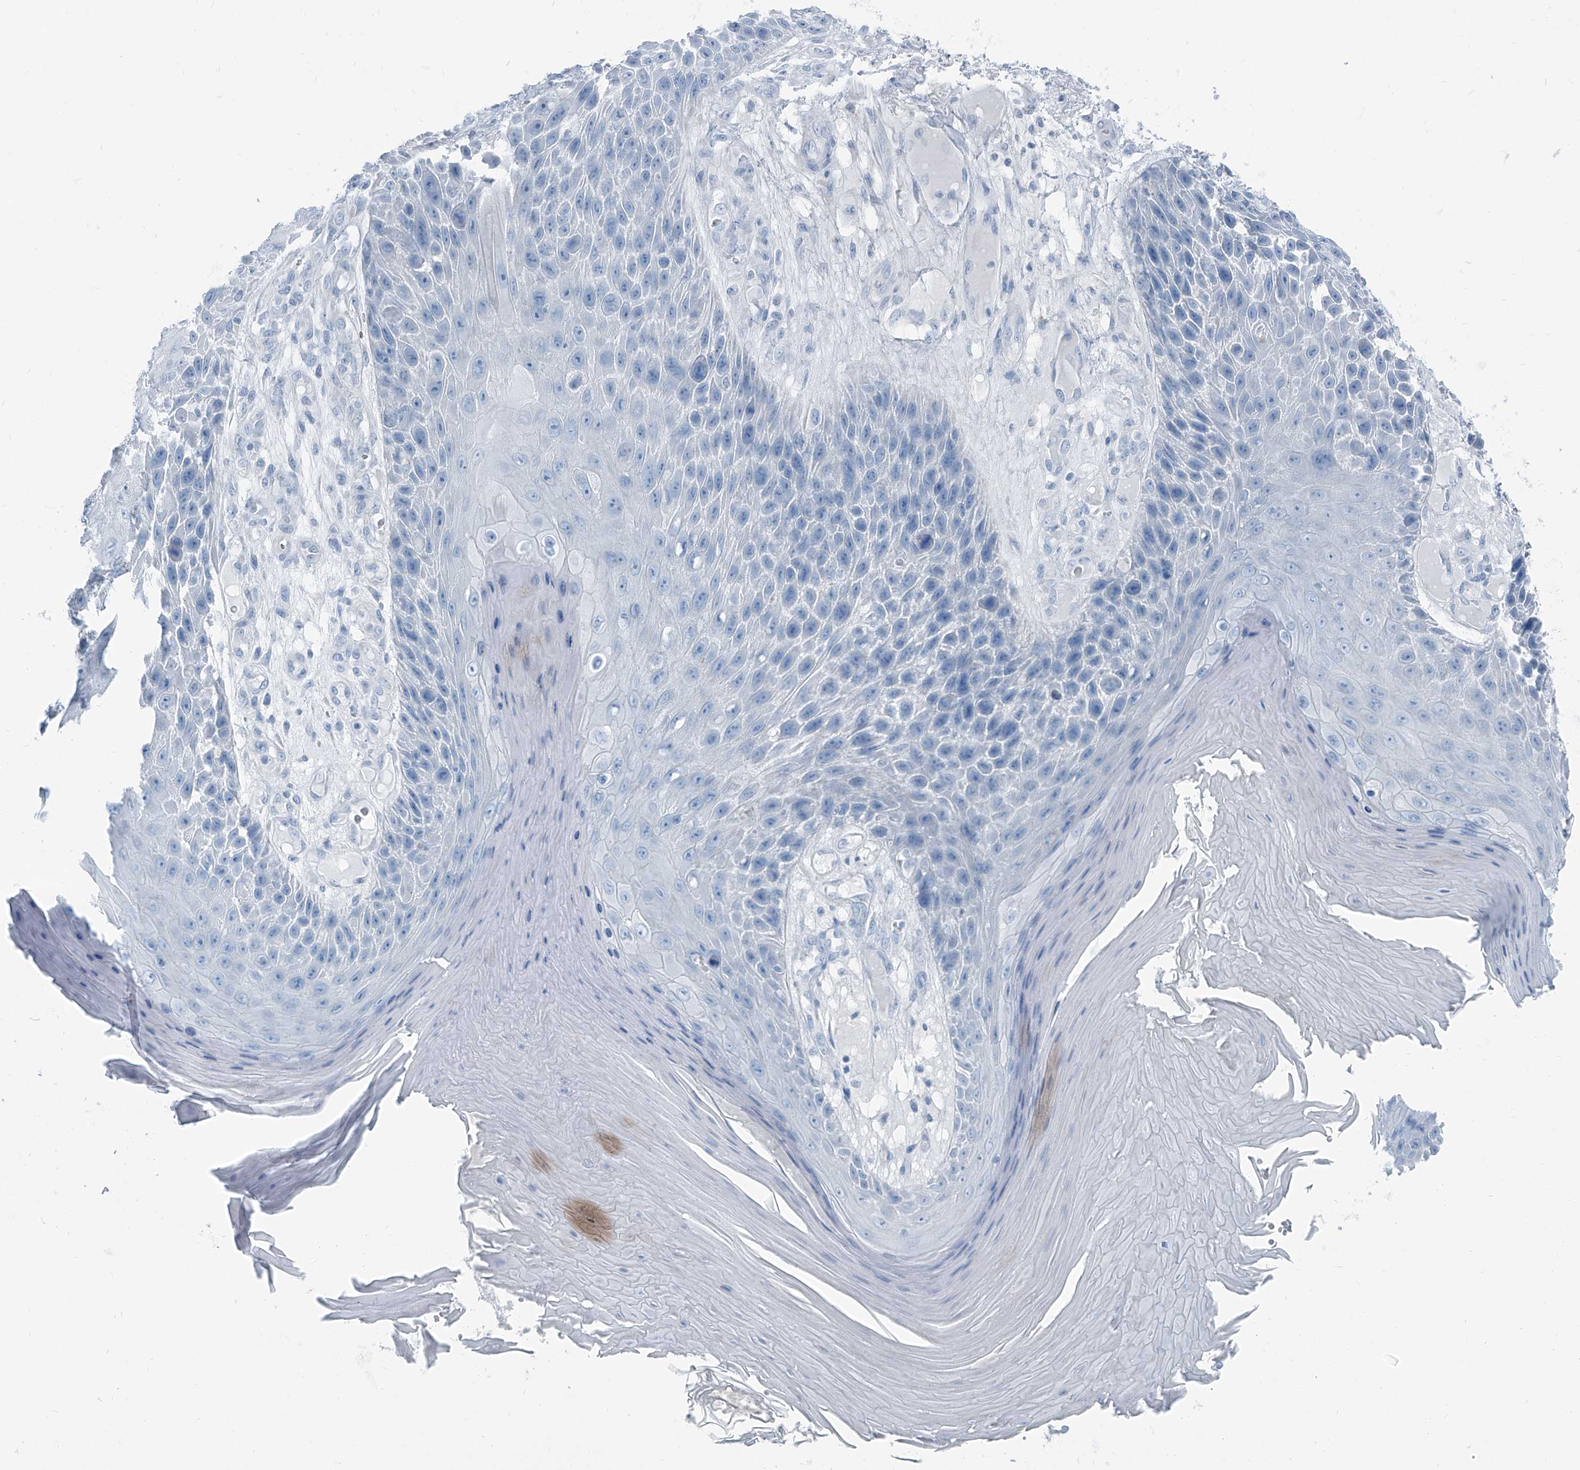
{"staining": {"intensity": "negative", "quantity": "none", "location": "none"}, "tissue": "skin cancer", "cell_type": "Tumor cells", "image_type": "cancer", "snomed": [{"axis": "morphology", "description": "Squamous cell carcinoma, NOS"}, {"axis": "topography", "description": "Skin"}], "caption": "Skin squamous cell carcinoma stained for a protein using IHC demonstrates no positivity tumor cells.", "gene": "RGN", "patient": {"sex": "female", "age": 88}}